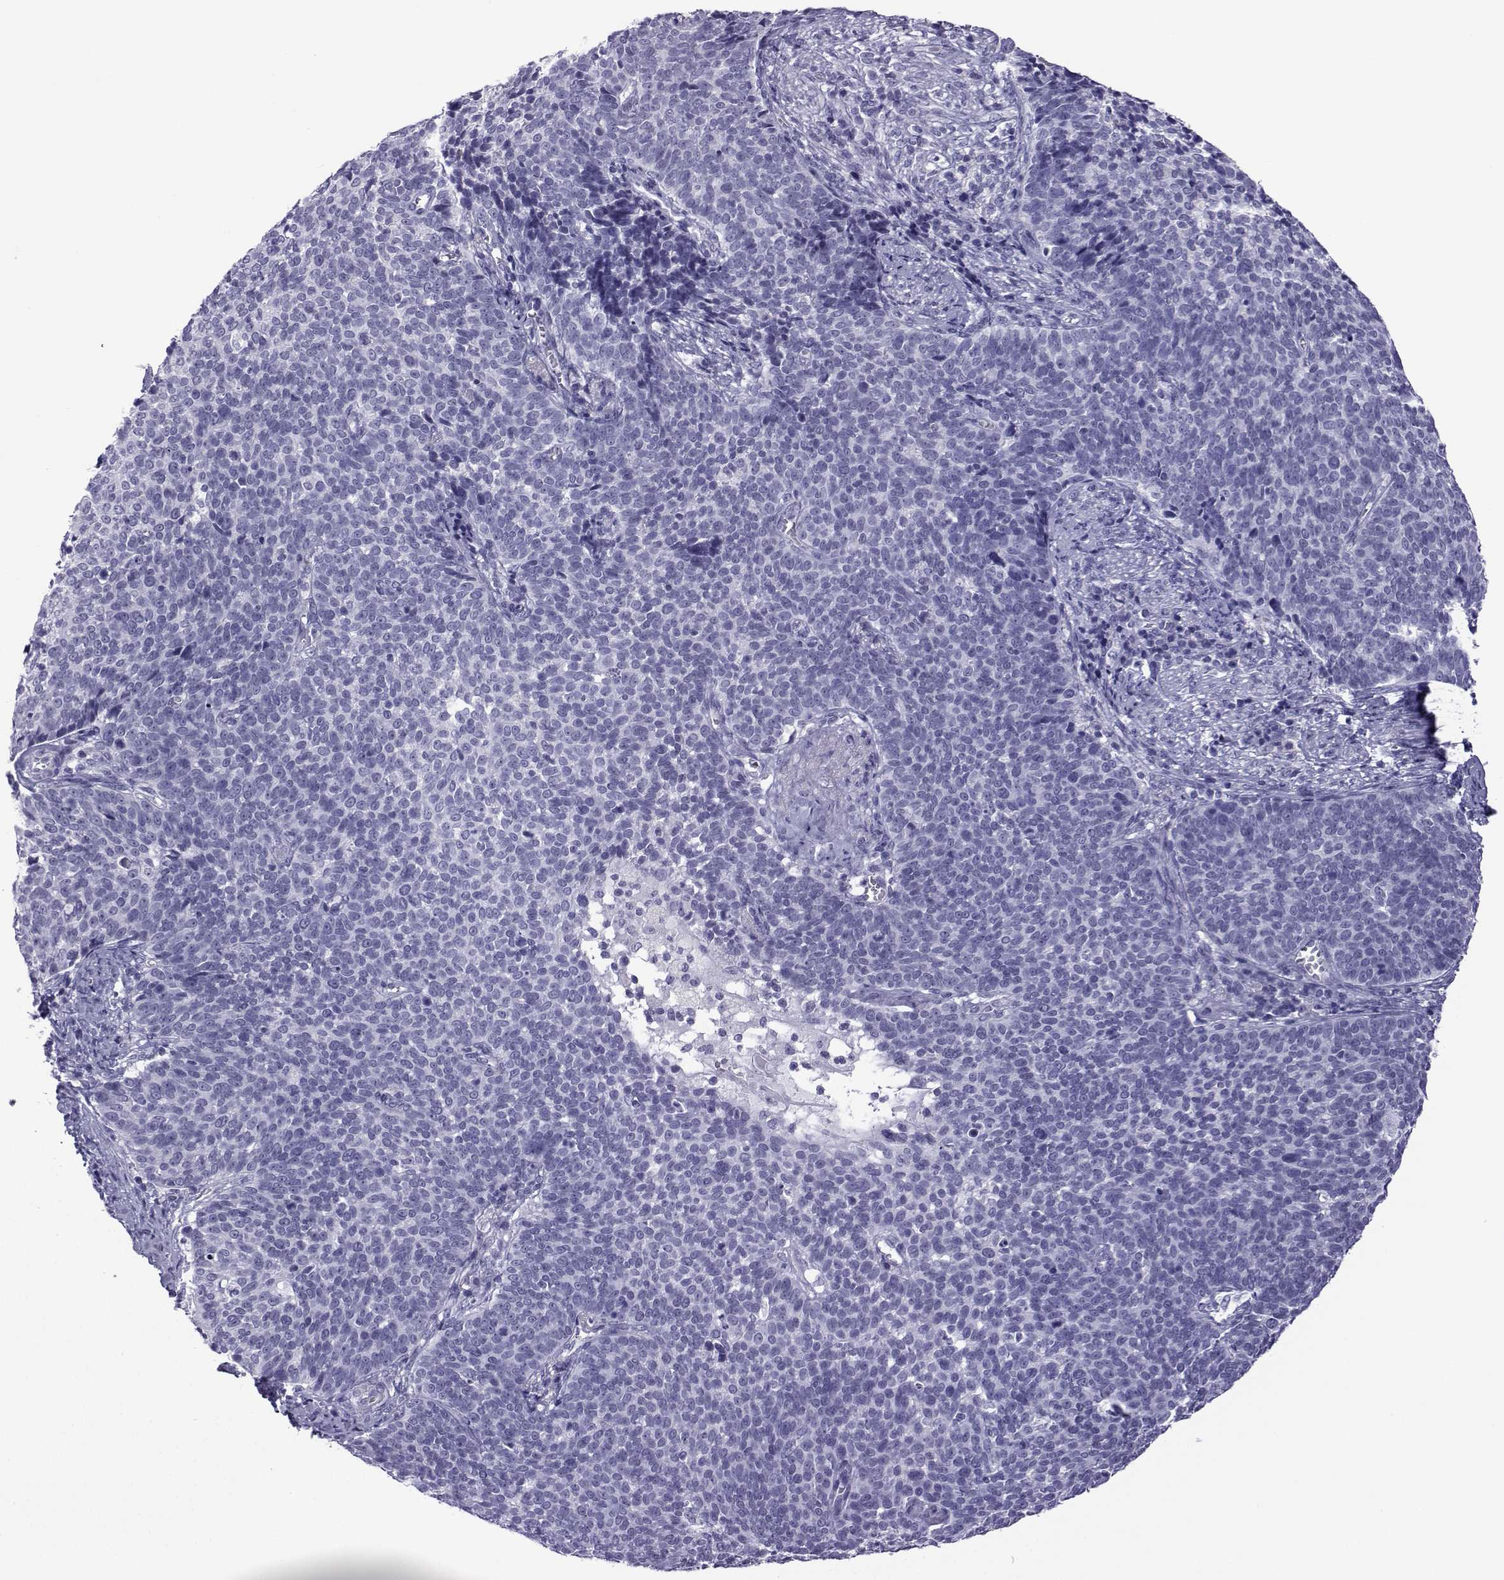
{"staining": {"intensity": "negative", "quantity": "none", "location": "none"}, "tissue": "cervical cancer", "cell_type": "Tumor cells", "image_type": "cancer", "snomed": [{"axis": "morphology", "description": "Squamous cell carcinoma, NOS"}, {"axis": "topography", "description": "Cervix"}], "caption": "Immunohistochemical staining of human cervical squamous cell carcinoma demonstrates no significant staining in tumor cells.", "gene": "ACTL7A", "patient": {"sex": "female", "age": 39}}